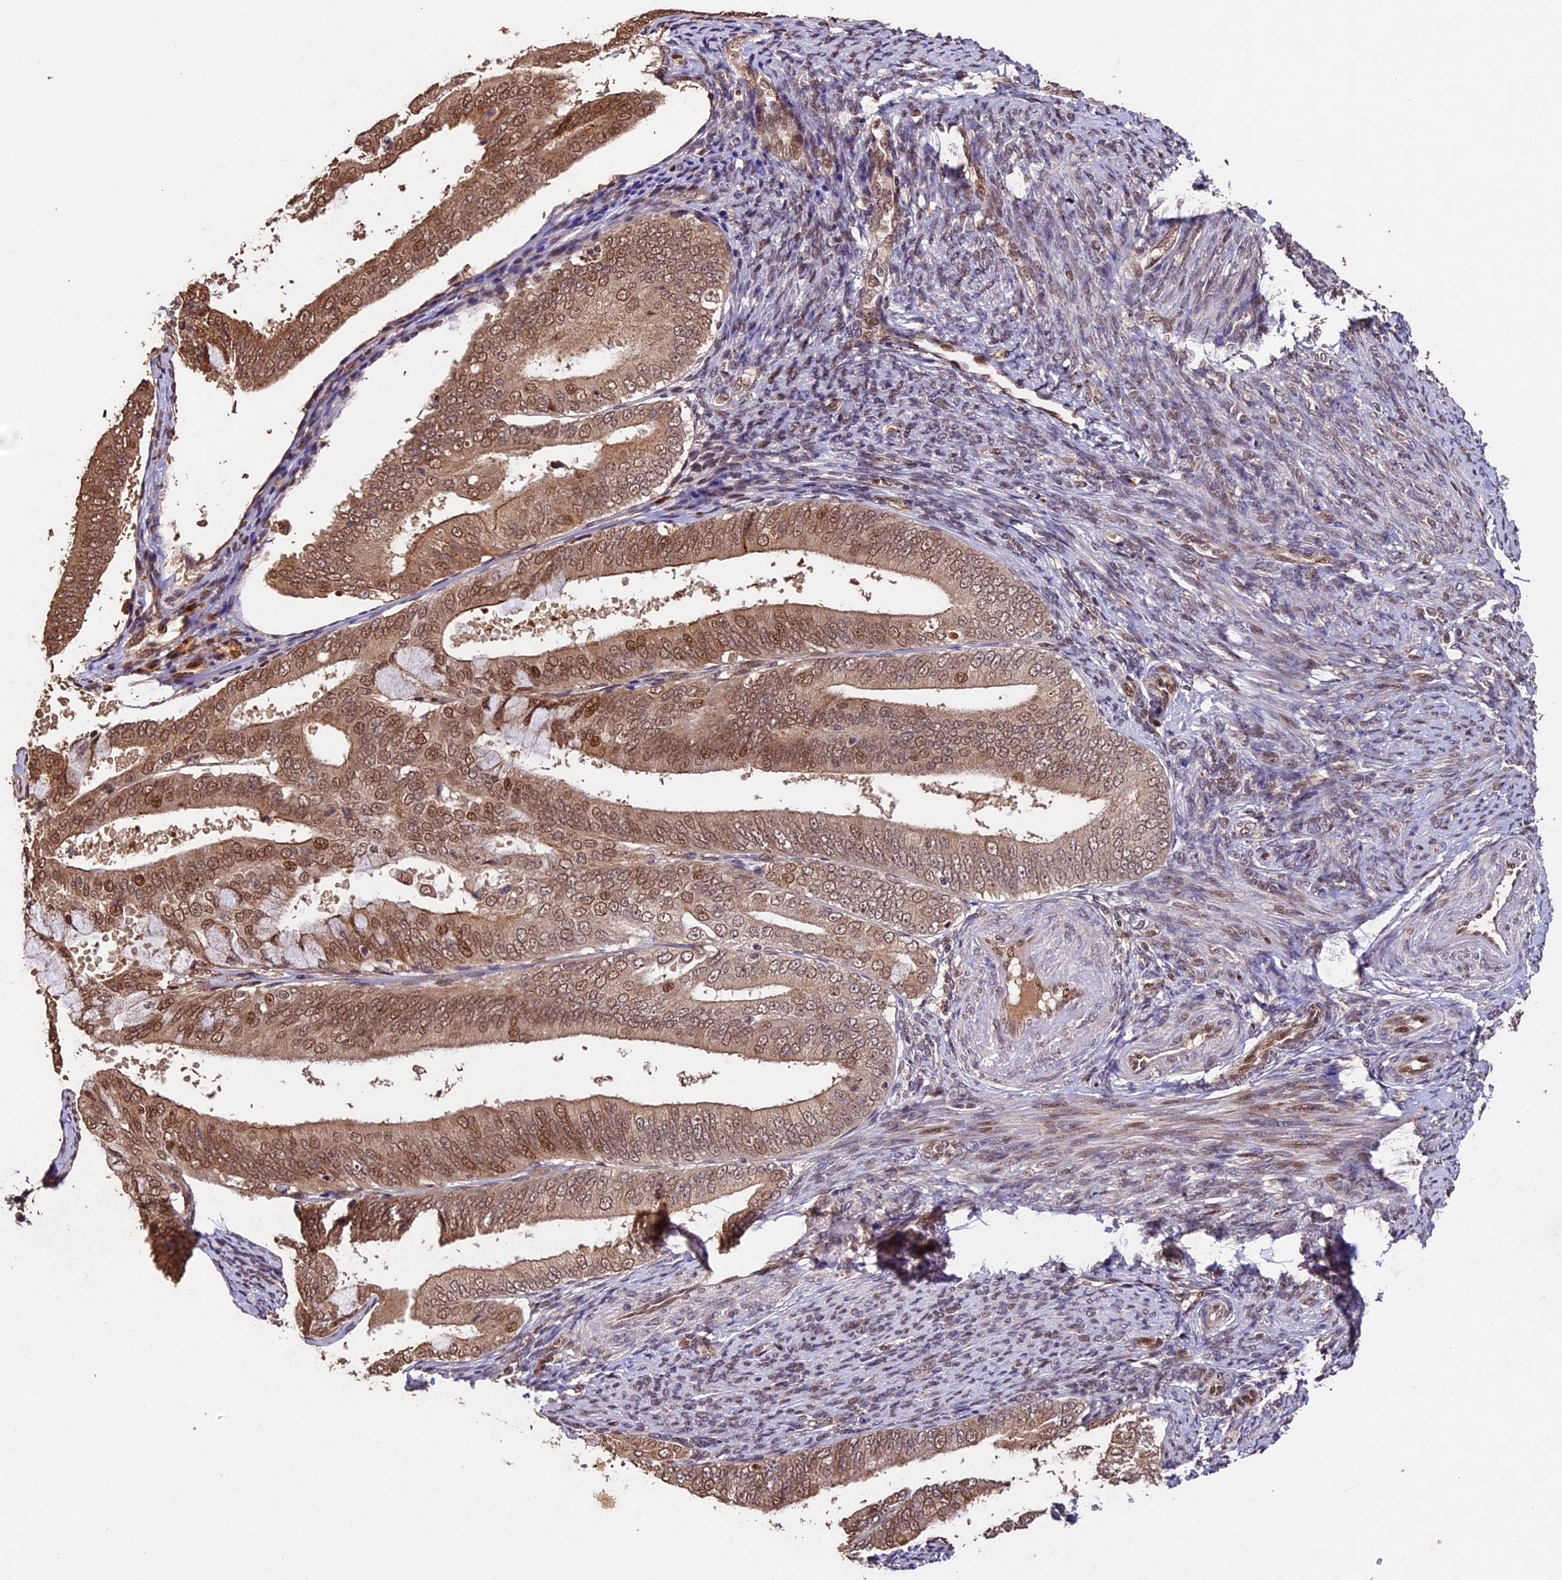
{"staining": {"intensity": "moderate", "quantity": ">75%", "location": "cytoplasmic/membranous,nuclear"}, "tissue": "endometrial cancer", "cell_type": "Tumor cells", "image_type": "cancer", "snomed": [{"axis": "morphology", "description": "Adenocarcinoma, NOS"}, {"axis": "topography", "description": "Endometrium"}], "caption": "Human endometrial adenocarcinoma stained for a protein (brown) exhibits moderate cytoplasmic/membranous and nuclear positive staining in about >75% of tumor cells.", "gene": "CDKN2AIP", "patient": {"sex": "female", "age": 63}}